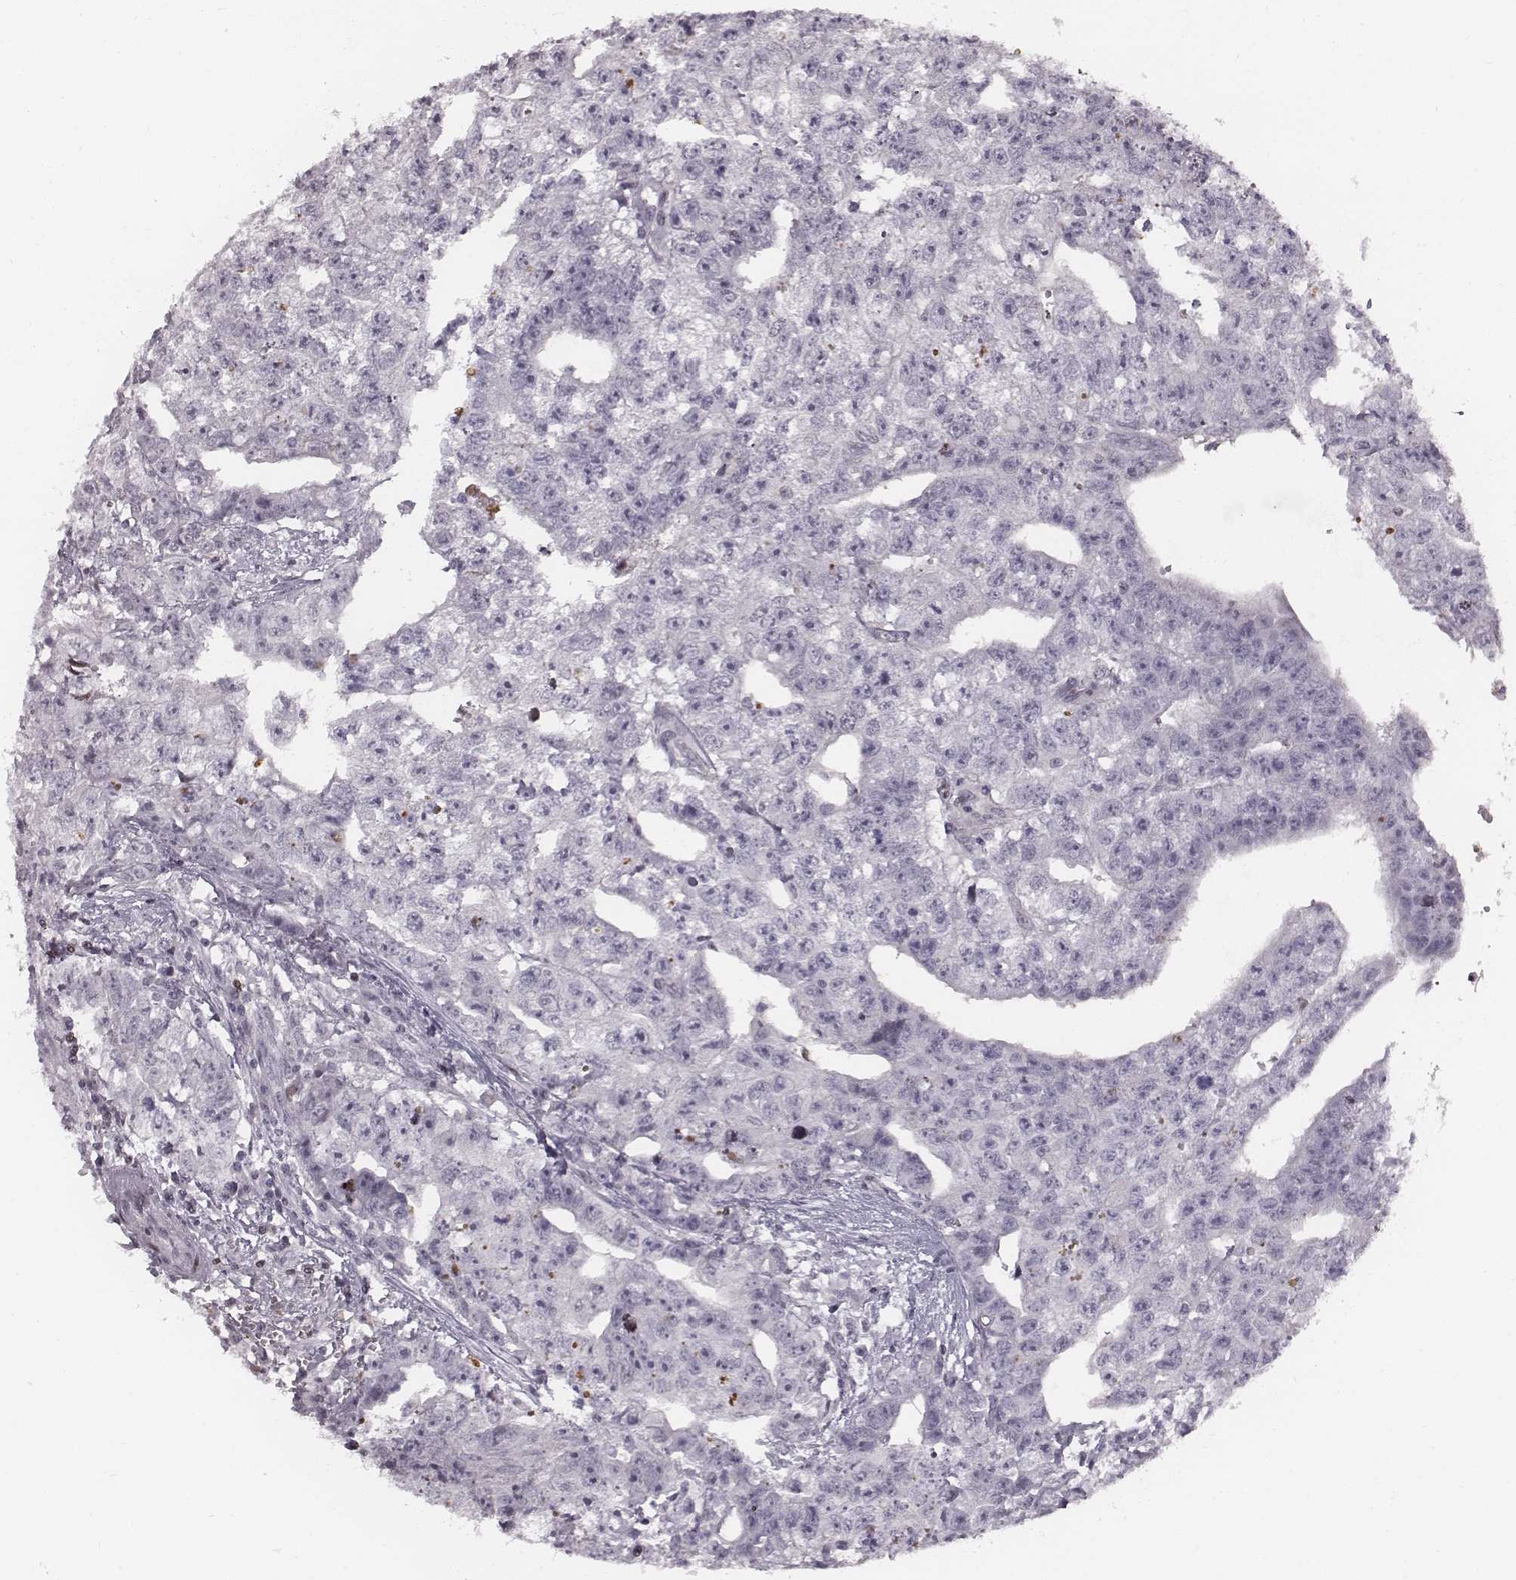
{"staining": {"intensity": "negative", "quantity": "none", "location": "none"}, "tissue": "testis cancer", "cell_type": "Tumor cells", "image_type": "cancer", "snomed": [{"axis": "morphology", "description": "Carcinoma, Embryonal, NOS"}, {"axis": "morphology", "description": "Teratoma, malignant, NOS"}, {"axis": "topography", "description": "Testis"}], "caption": "This is a photomicrograph of IHC staining of testis cancer, which shows no expression in tumor cells. (Brightfield microscopy of DAB (3,3'-diaminobenzidine) immunohistochemistry at high magnification).", "gene": "NDC1", "patient": {"sex": "male", "age": 24}}